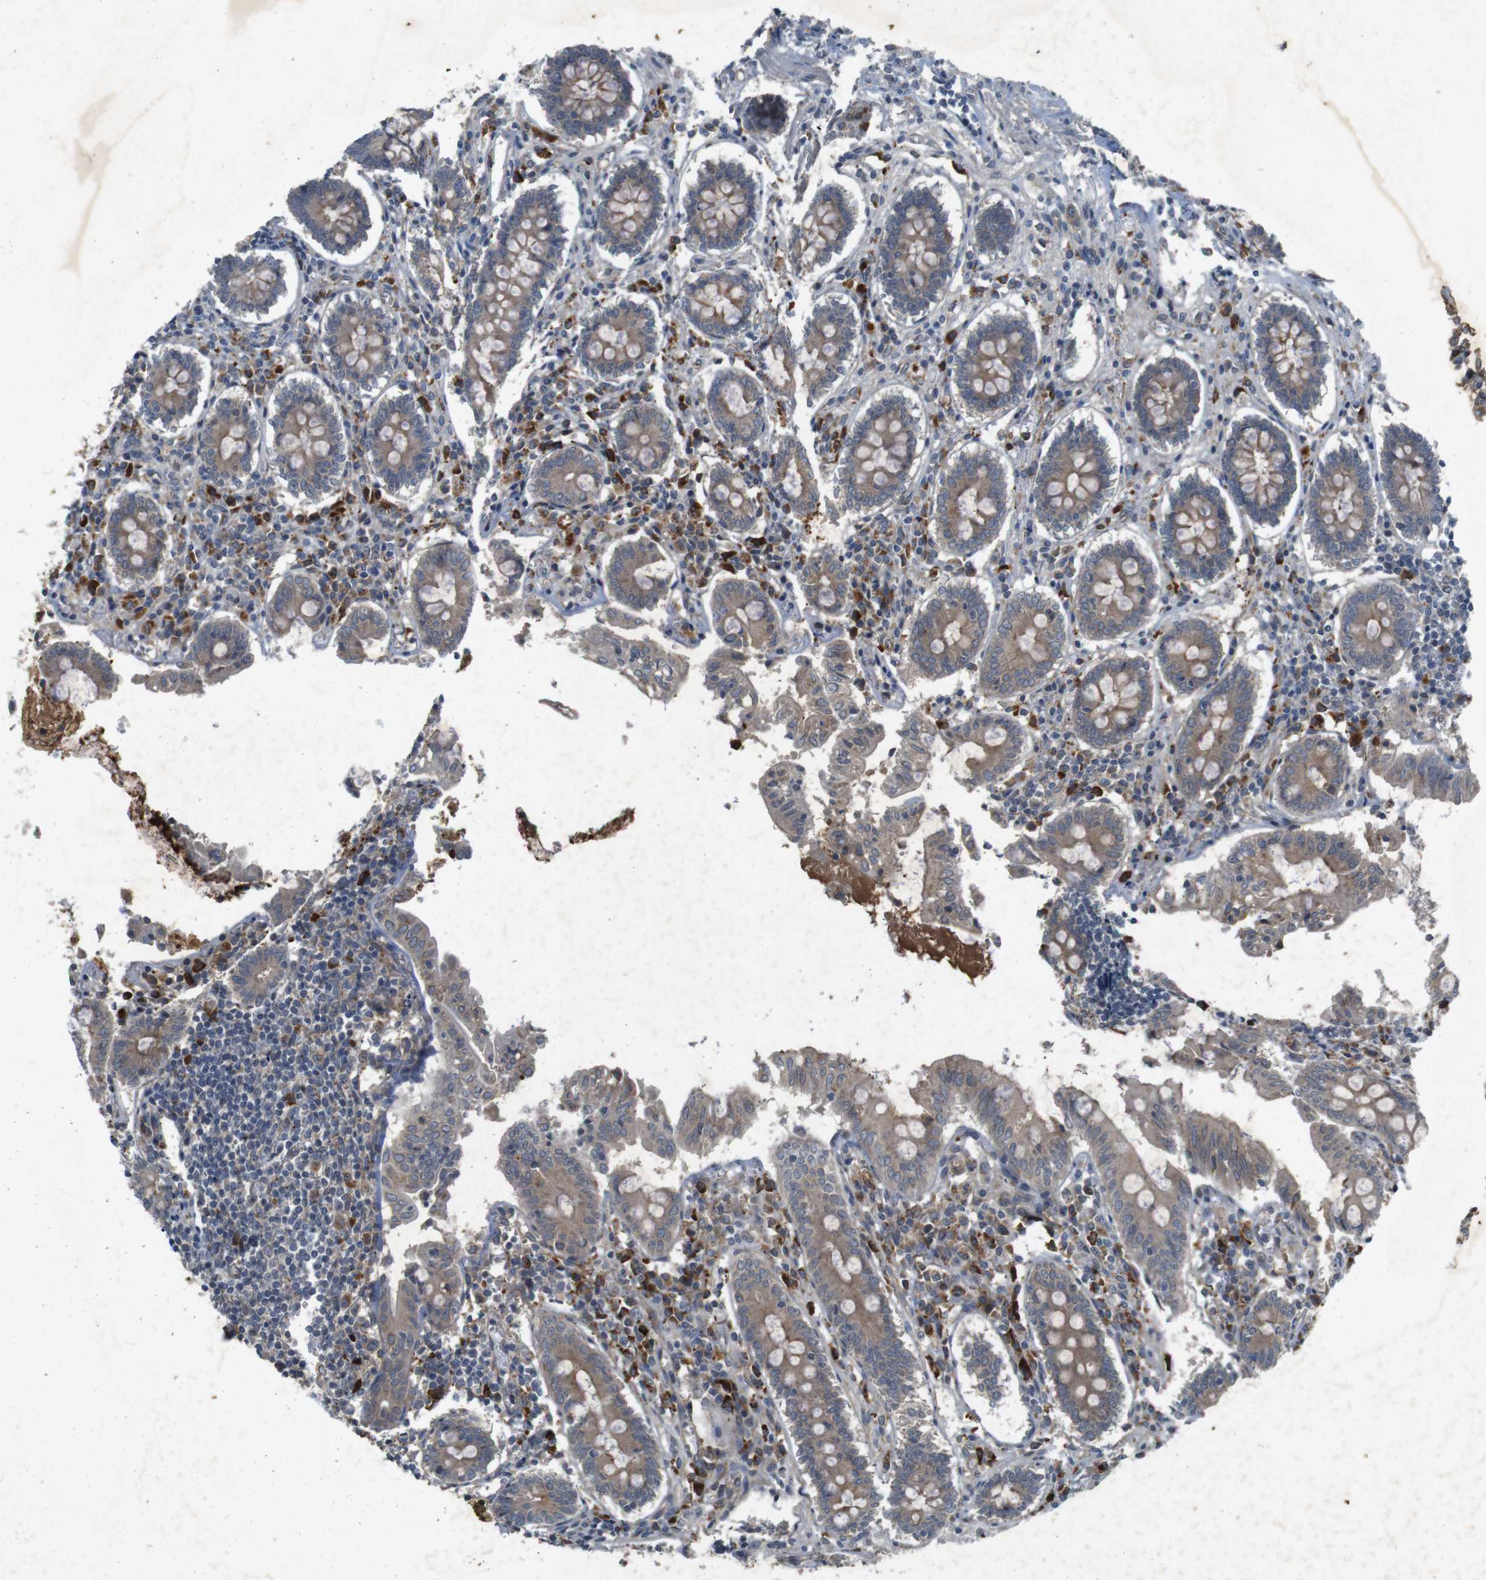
{"staining": {"intensity": "moderate", "quantity": "25%-75%", "location": "cytoplasmic/membranous"}, "tissue": "appendix", "cell_type": "Glandular cells", "image_type": "normal", "snomed": [{"axis": "morphology", "description": "Normal tissue, NOS"}, {"axis": "topography", "description": "Appendix"}], "caption": "DAB (3,3'-diaminobenzidine) immunohistochemical staining of normal human appendix demonstrates moderate cytoplasmic/membranous protein expression in about 25%-75% of glandular cells. The protein of interest is stained brown, and the nuclei are stained in blue (DAB (3,3'-diaminobenzidine) IHC with brightfield microscopy, high magnification).", "gene": "FLCN", "patient": {"sex": "female", "age": 50}}